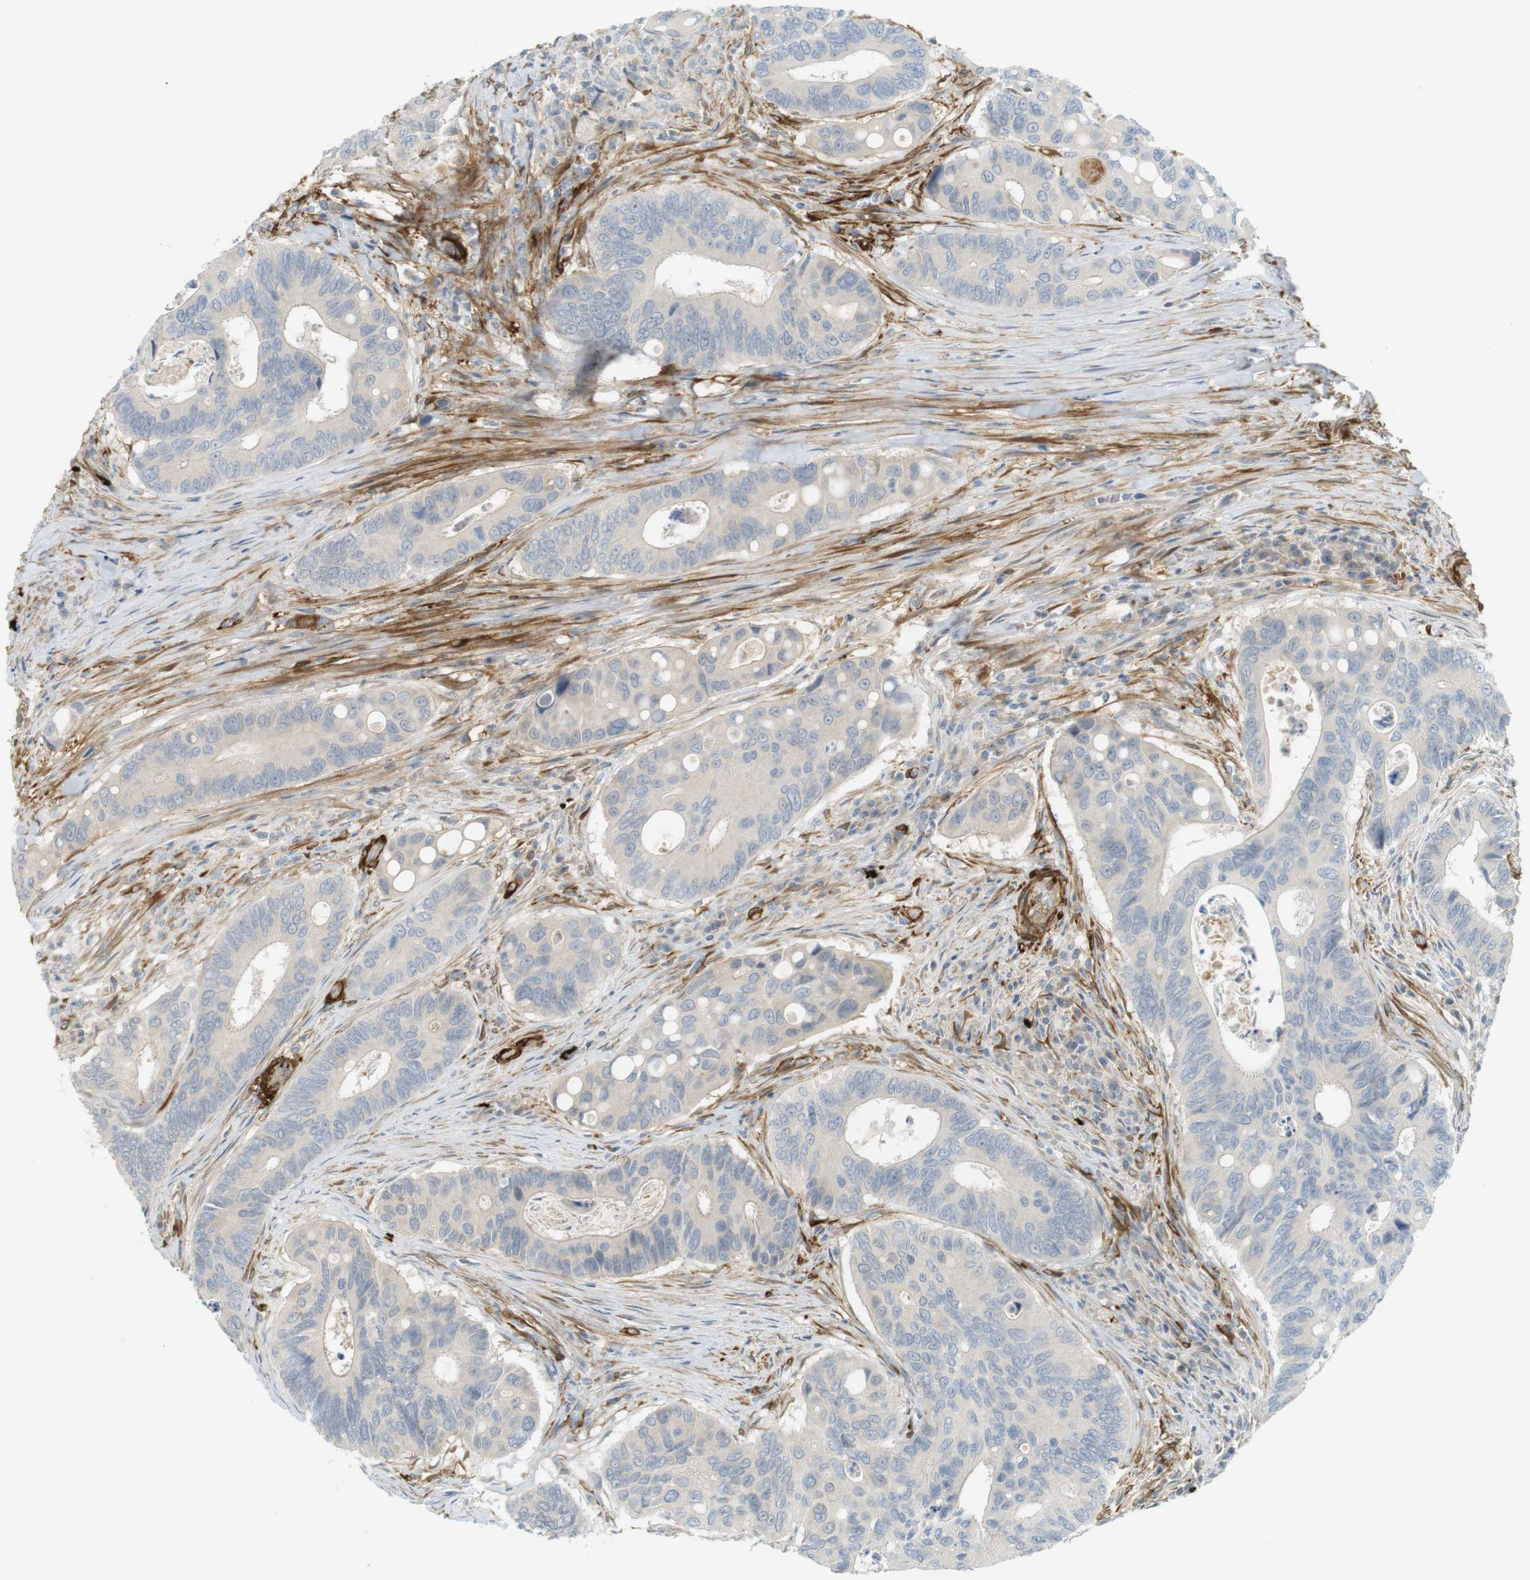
{"staining": {"intensity": "negative", "quantity": "none", "location": "none"}, "tissue": "colorectal cancer", "cell_type": "Tumor cells", "image_type": "cancer", "snomed": [{"axis": "morphology", "description": "Inflammation, NOS"}, {"axis": "morphology", "description": "Adenocarcinoma, NOS"}, {"axis": "topography", "description": "Colon"}], "caption": "This is an immunohistochemistry photomicrograph of human colorectal adenocarcinoma. There is no positivity in tumor cells.", "gene": "PDE3A", "patient": {"sex": "male", "age": 72}}